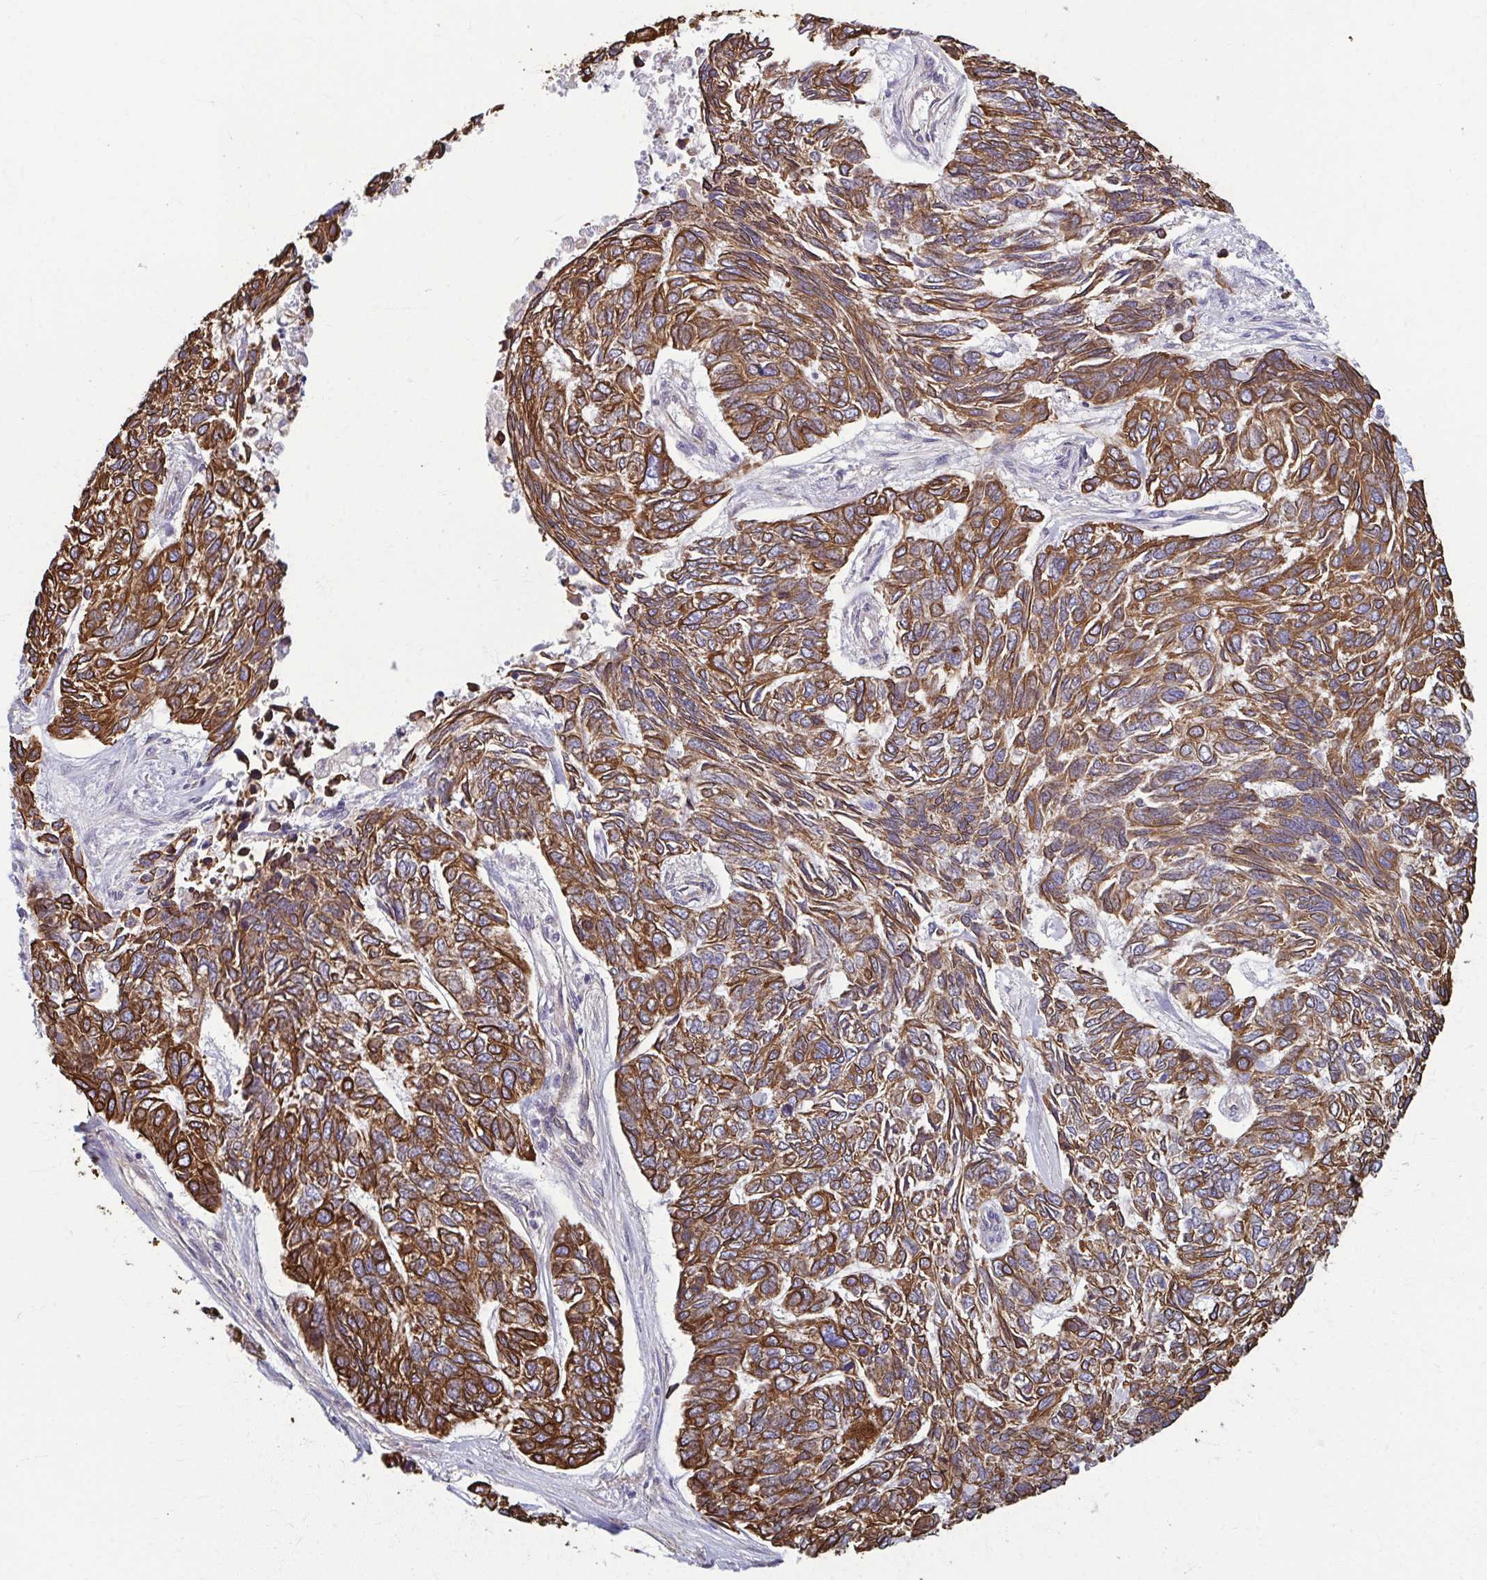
{"staining": {"intensity": "strong", "quantity": ">75%", "location": "cytoplasmic/membranous"}, "tissue": "skin cancer", "cell_type": "Tumor cells", "image_type": "cancer", "snomed": [{"axis": "morphology", "description": "Basal cell carcinoma"}, {"axis": "topography", "description": "Skin"}], "caption": "Protein expression analysis of human skin cancer (basal cell carcinoma) reveals strong cytoplasmic/membranous staining in approximately >75% of tumor cells. (IHC, brightfield microscopy, high magnification).", "gene": "EID2B", "patient": {"sex": "female", "age": 65}}